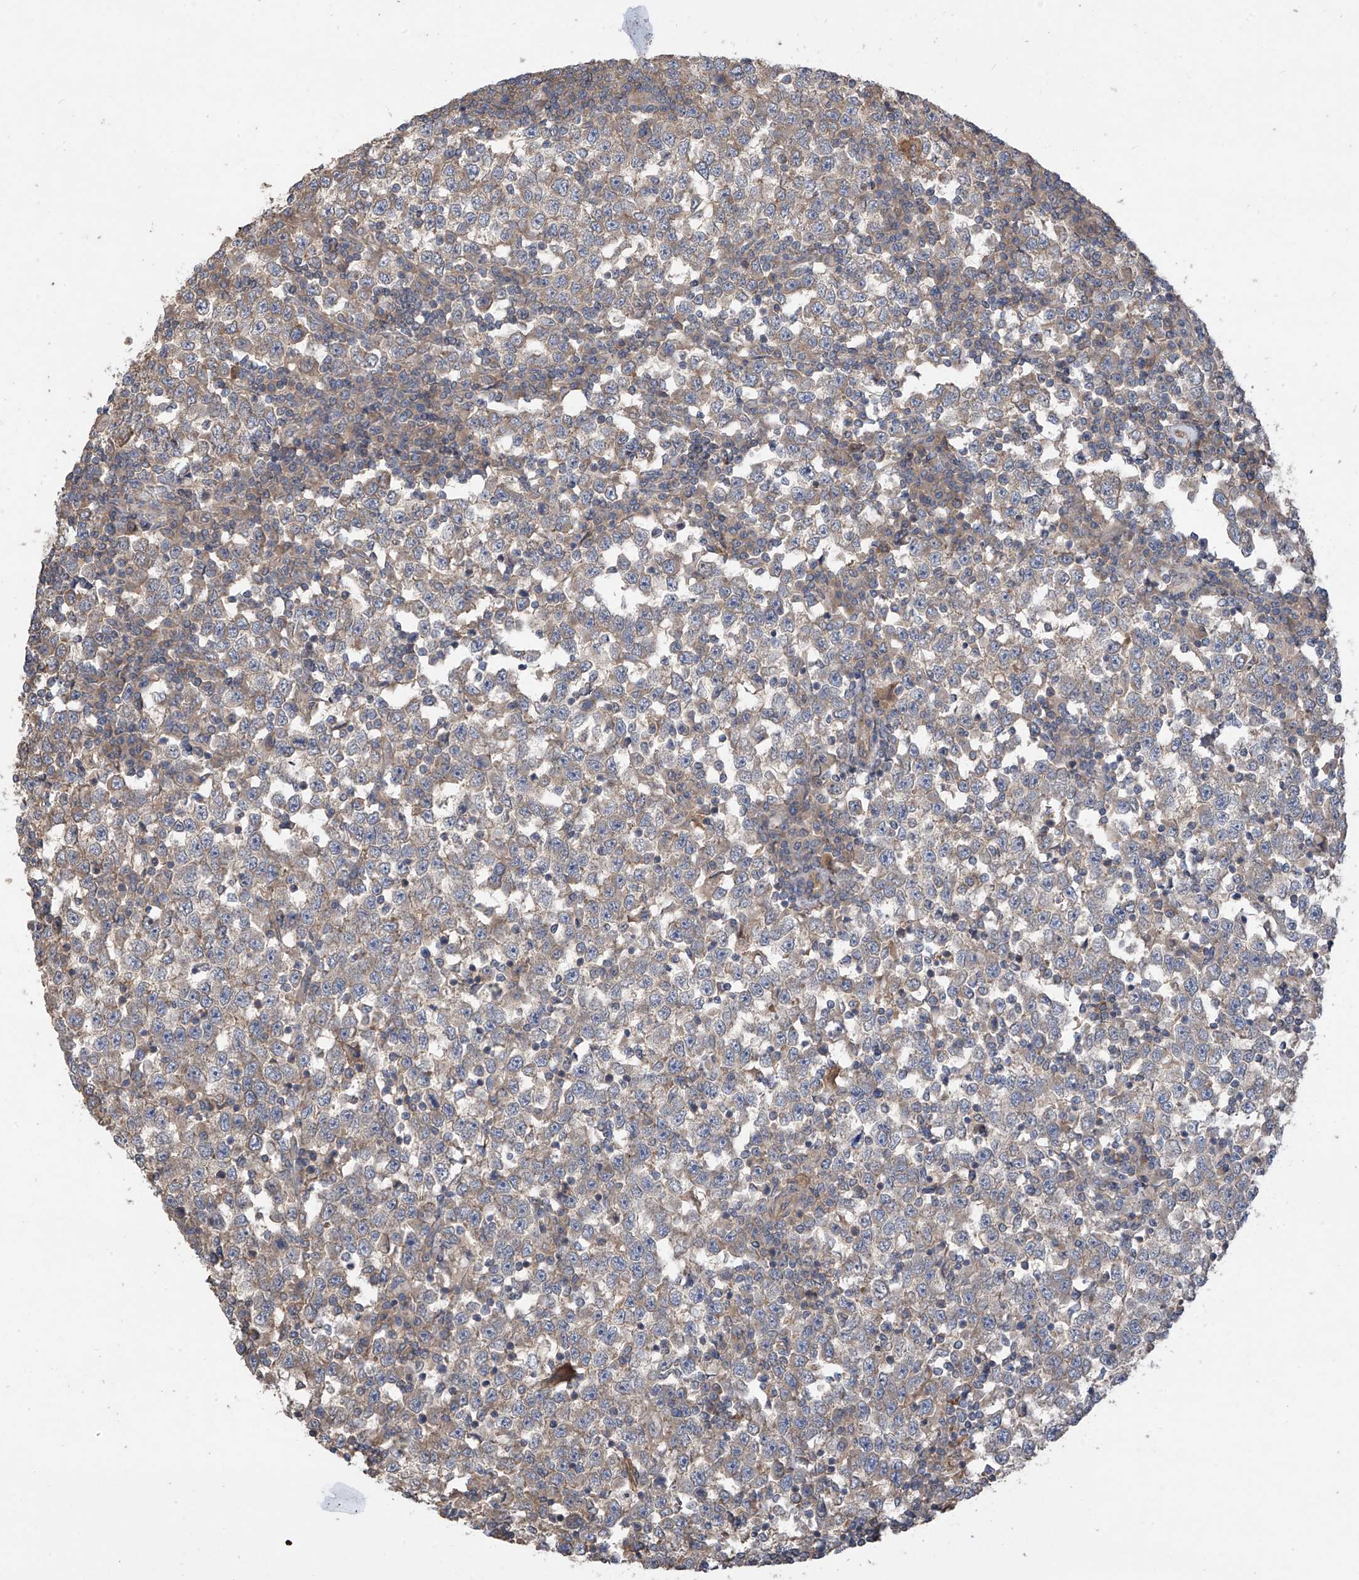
{"staining": {"intensity": "weak", "quantity": ">75%", "location": "cytoplasmic/membranous"}, "tissue": "testis cancer", "cell_type": "Tumor cells", "image_type": "cancer", "snomed": [{"axis": "morphology", "description": "Seminoma, NOS"}, {"axis": "topography", "description": "Testis"}], "caption": "Immunohistochemistry photomicrograph of testis seminoma stained for a protein (brown), which exhibits low levels of weak cytoplasmic/membranous positivity in about >75% of tumor cells.", "gene": "PHACTR4", "patient": {"sex": "male", "age": 65}}